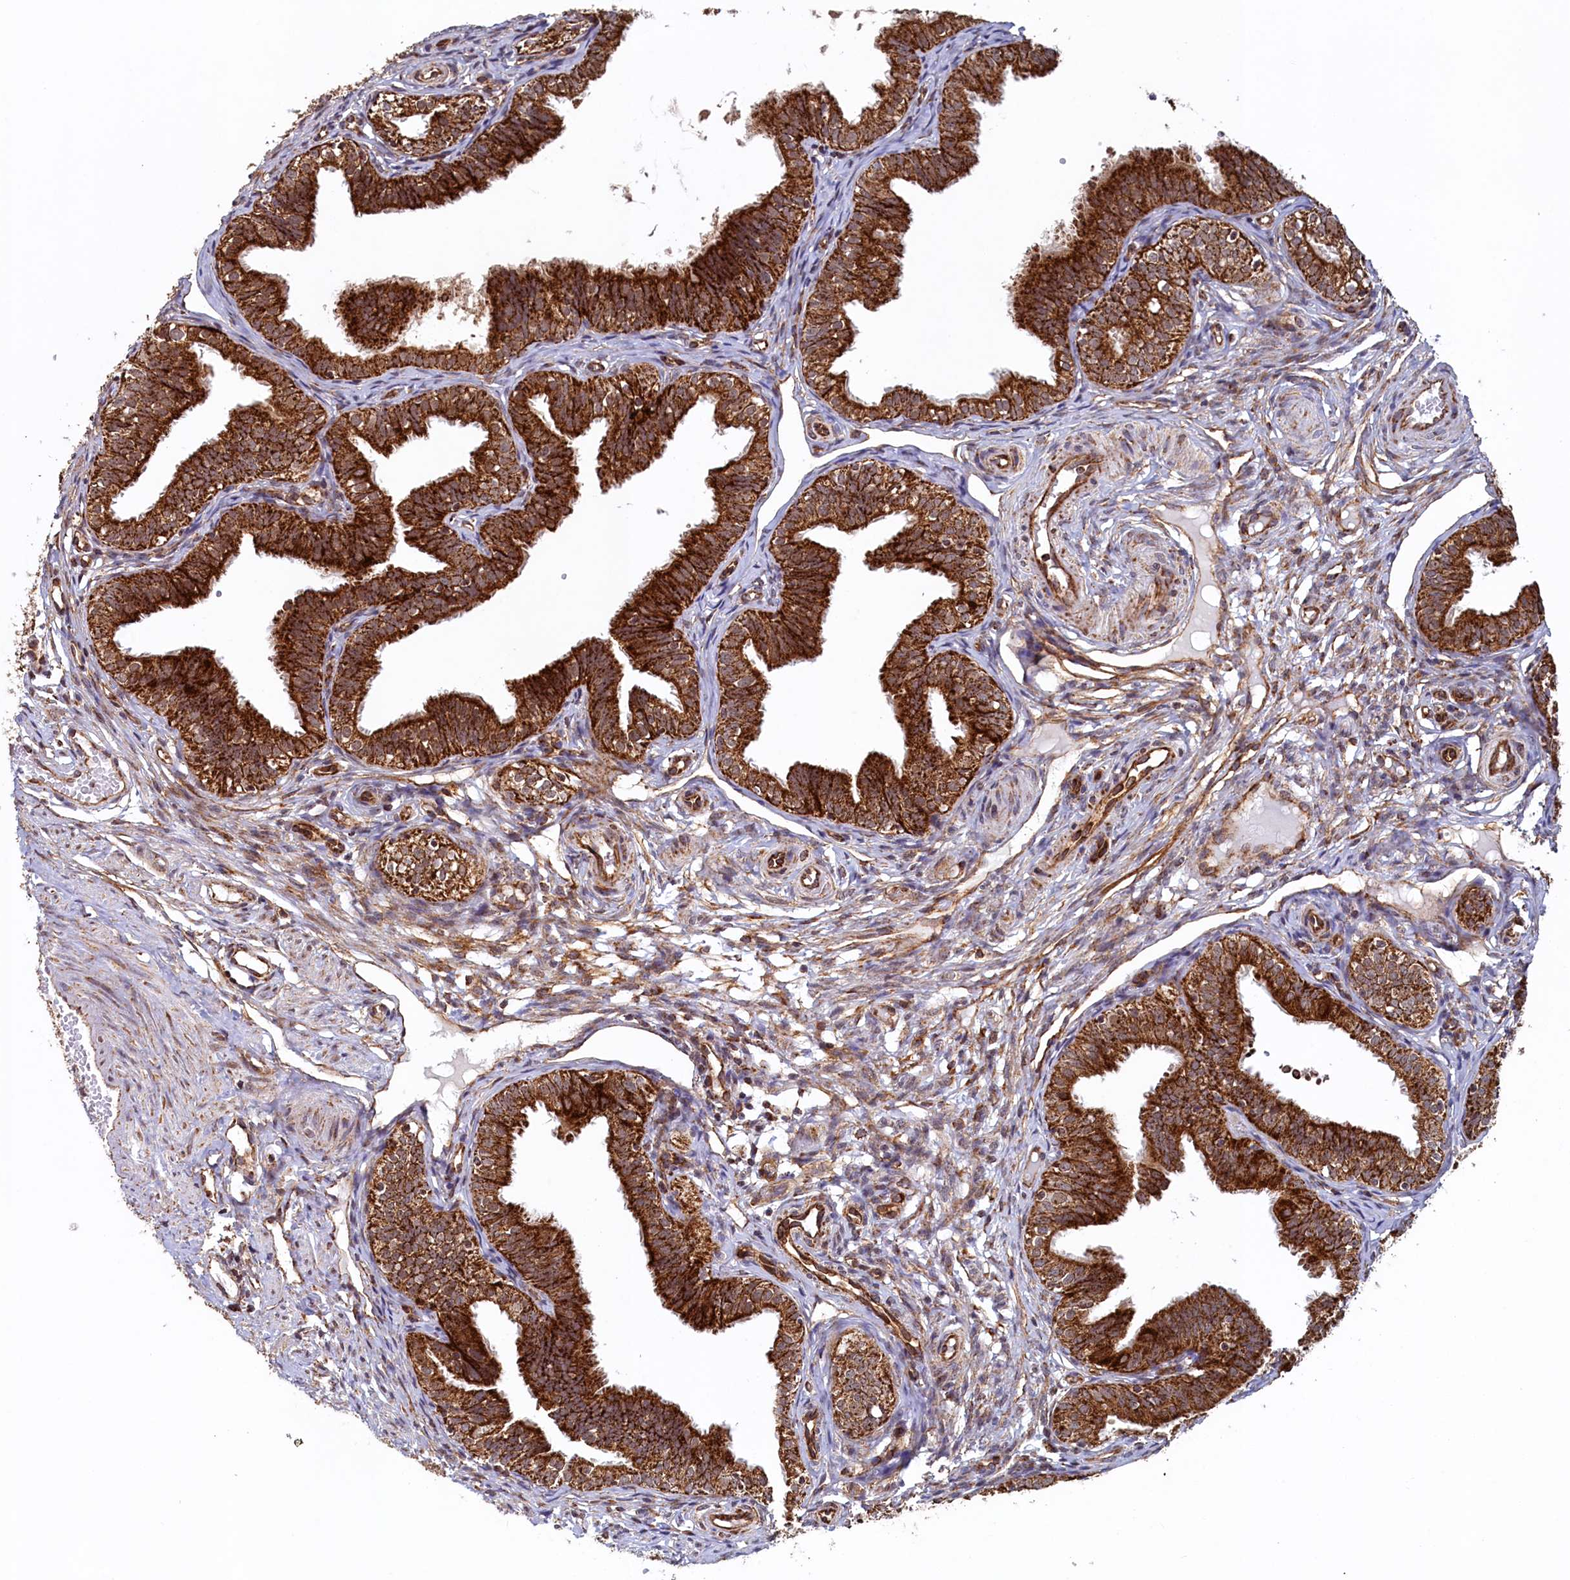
{"staining": {"intensity": "strong", "quantity": ">75%", "location": "cytoplasmic/membranous"}, "tissue": "fallopian tube", "cell_type": "Glandular cells", "image_type": "normal", "snomed": [{"axis": "morphology", "description": "Normal tissue, NOS"}, {"axis": "topography", "description": "Fallopian tube"}], "caption": "Approximately >75% of glandular cells in unremarkable human fallopian tube exhibit strong cytoplasmic/membranous protein positivity as visualized by brown immunohistochemical staining.", "gene": "UBE3B", "patient": {"sex": "female", "age": 35}}